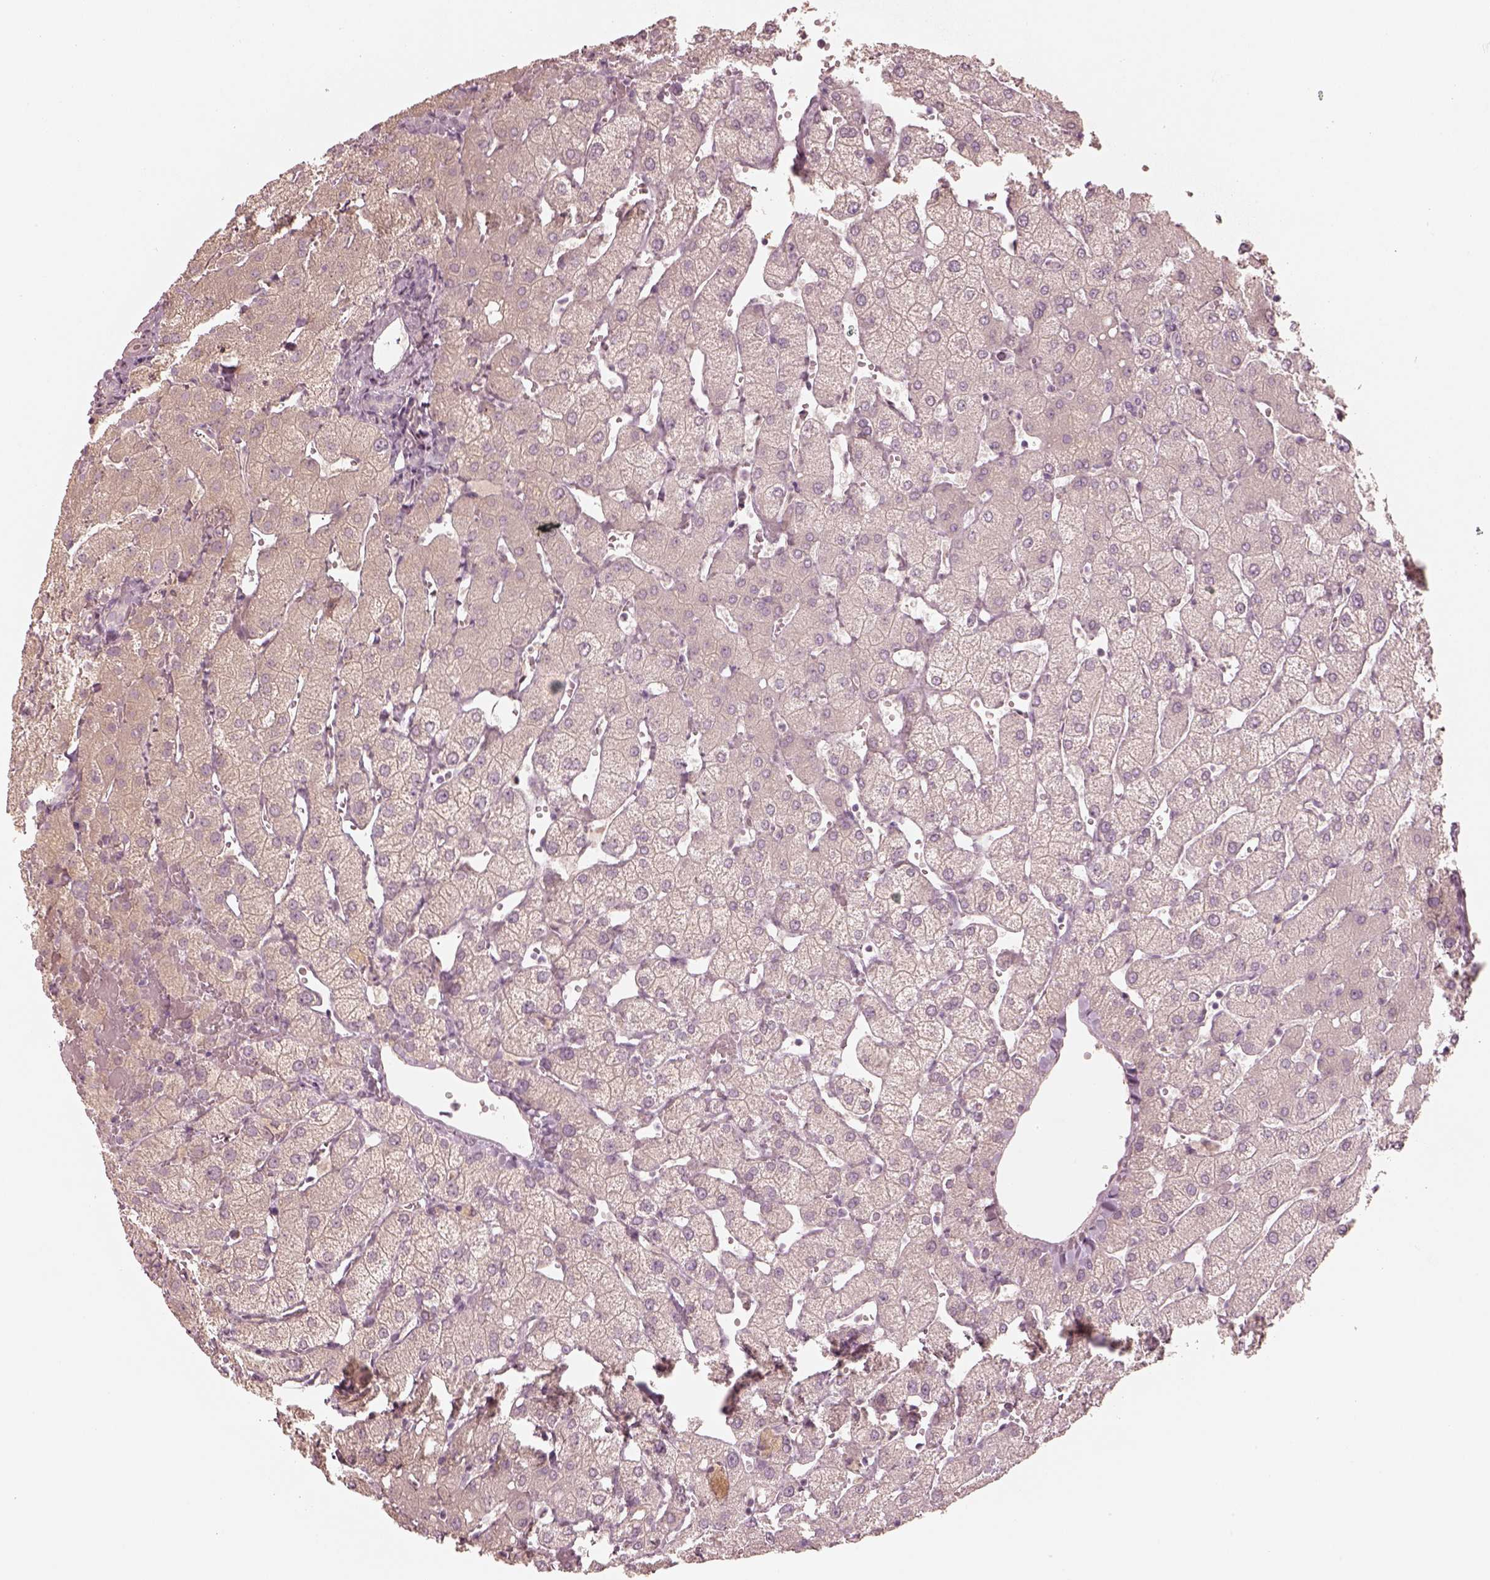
{"staining": {"intensity": "negative", "quantity": "none", "location": "none"}, "tissue": "liver", "cell_type": "Cholangiocytes", "image_type": "normal", "snomed": [{"axis": "morphology", "description": "Normal tissue, NOS"}, {"axis": "topography", "description": "Liver"}], "caption": "Immunohistochemistry image of unremarkable liver: liver stained with DAB (3,3'-diaminobenzidine) exhibits no significant protein expression in cholangiocytes. (DAB immunohistochemistry (IHC), high magnification).", "gene": "KCNJ9", "patient": {"sex": "female", "age": 54}}